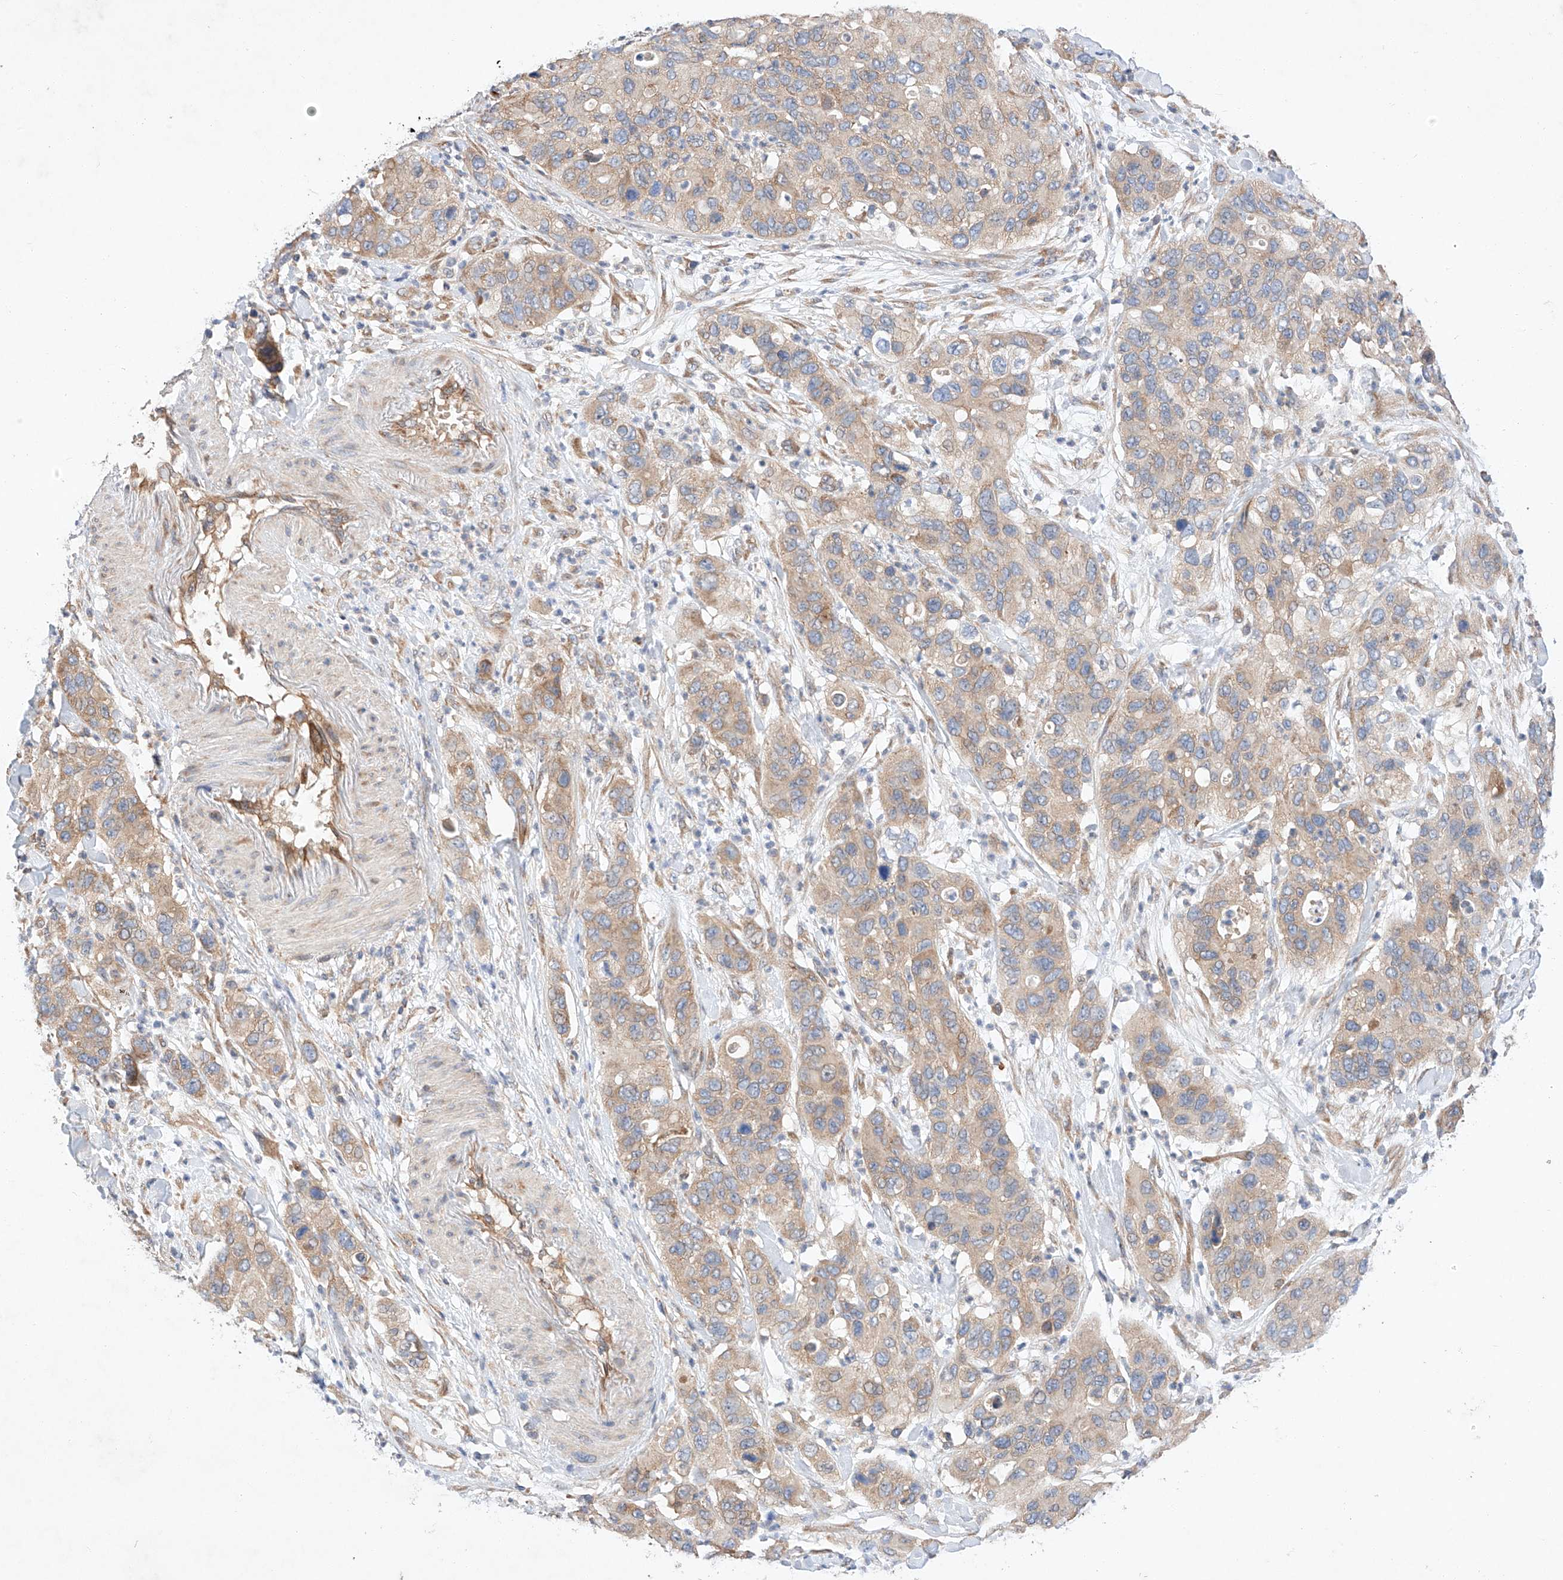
{"staining": {"intensity": "moderate", "quantity": ">75%", "location": "cytoplasmic/membranous"}, "tissue": "pancreatic cancer", "cell_type": "Tumor cells", "image_type": "cancer", "snomed": [{"axis": "morphology", "description": "Adenocarcinoma, NOS"}, {"axis": "topography", "description": "Pancreas"}], "caption": "Moderate cytoplasmic/membranous protein staining is appreciated in about >75% of tumor cells in adenocarcinoma (pancreatic). (Brightfield microscopy of DAB IHC at high magnification).", "gene": "C6orf118", "patient": {"sex": "female", "age": 71}}